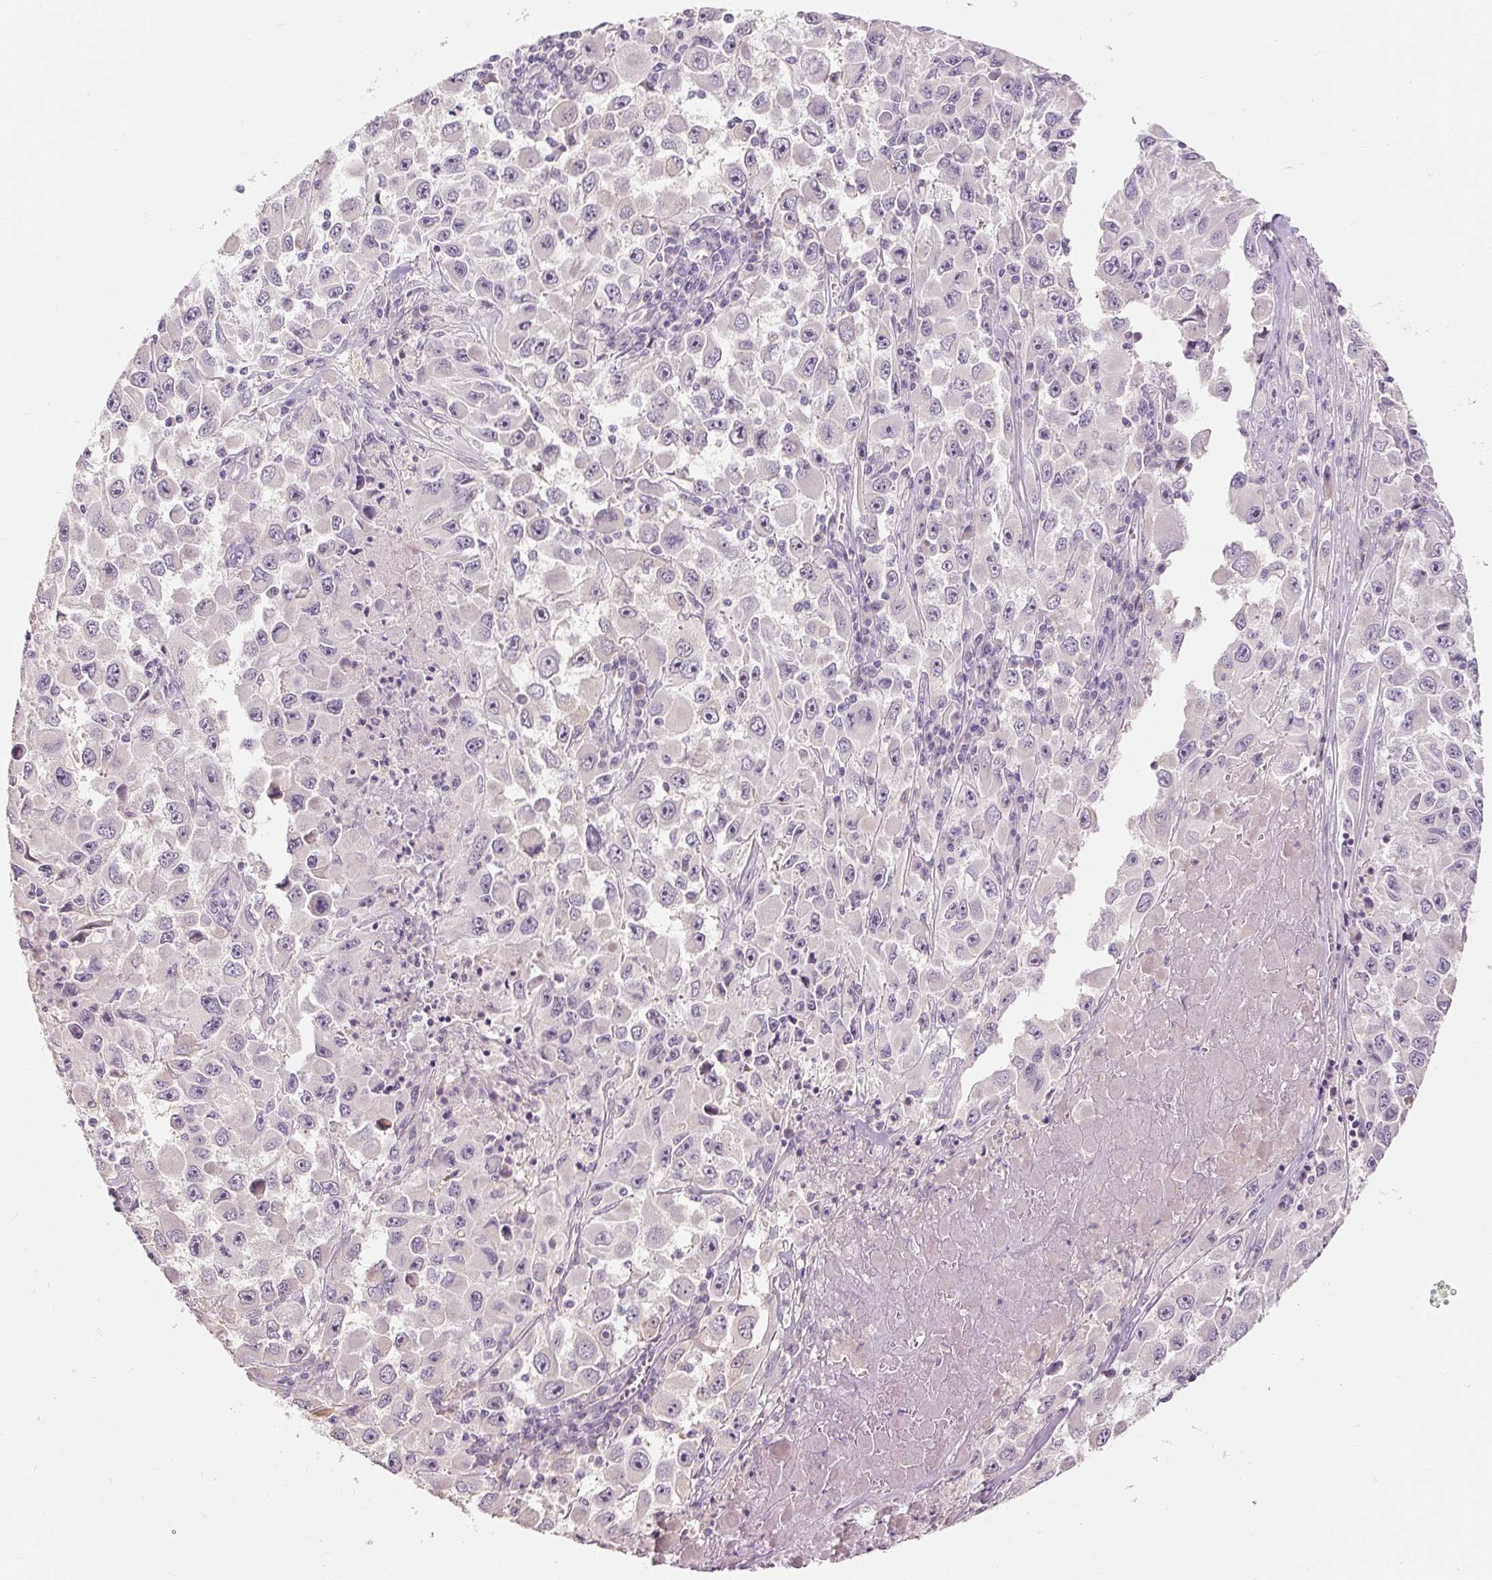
{"staining": {"intensity": "negative", "quantity": "none", "location": "none"}, "tissue": "melanoma", "cell_type": "Tumor cells", "image_type": "cancer", "snomed": [{"axis": "morphology", "description": "Malignant melanoma, Metastatic site"}, {"axis": "topography", "description": "Lymph node"}], "caption": "Tumor cells are negative for brown protein staining in melanoma.", "gene": "CAPN3", "patient": {"sex": "female", "age": 67}}